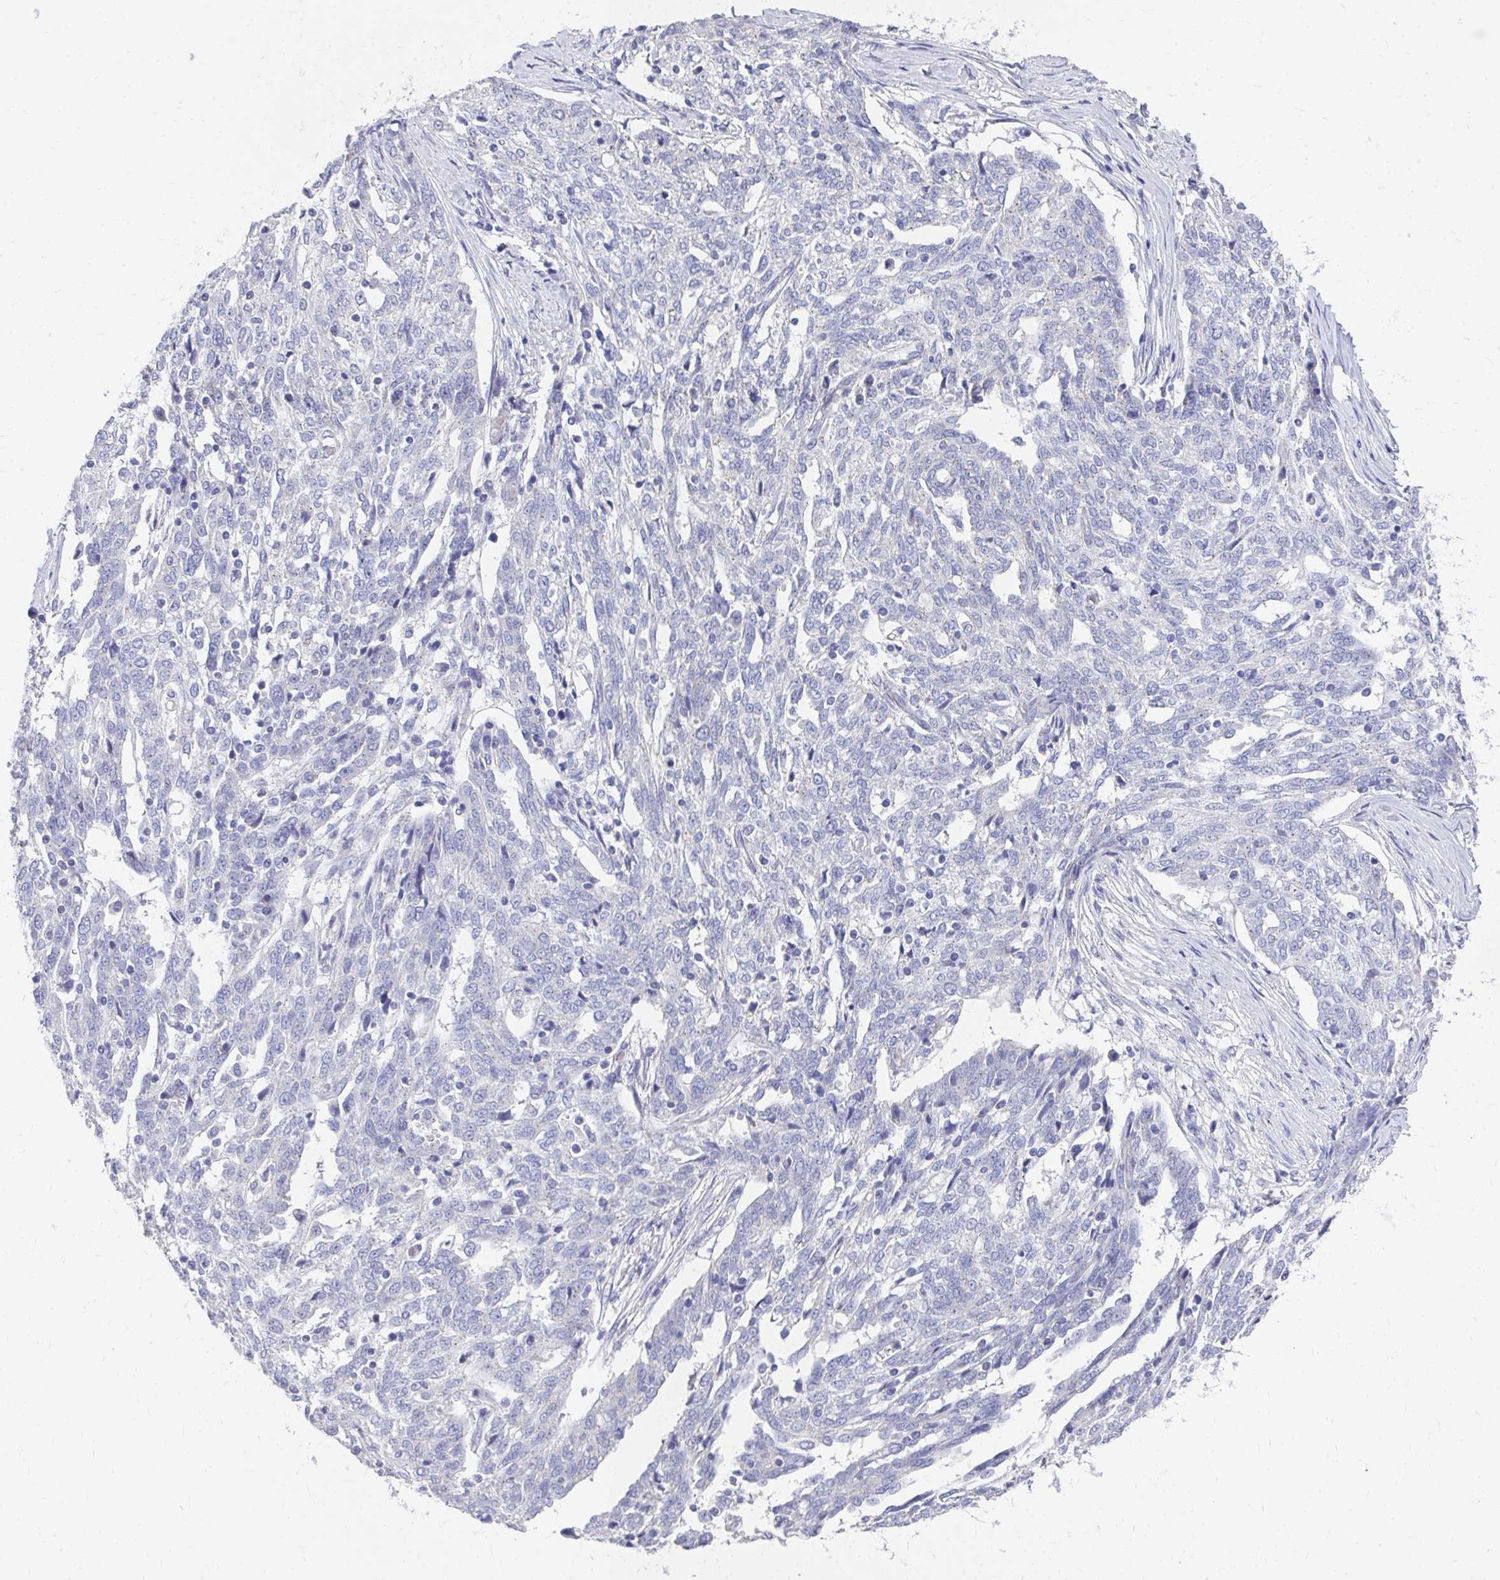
{"staining": {"intensity": "negative", "quantity": "none", "location": "none"}, "tissue": "ovarian cancer", "cell_type": "Tumor cells", "image_type": "cancer", "snomed": [{"axis": "morphology", "description": "Cystadenocarcinoma, serous, NOS"}, {"axis": "topography", "description": "Ovary"}], "caption": "DAB immunohistochemical staining of ovarian serous cystadenocarcinoma exhibits no significant positivity in tumor cells.", "gene": "TMPRSS2", "patient": {"sex": "female", "age": 67}}